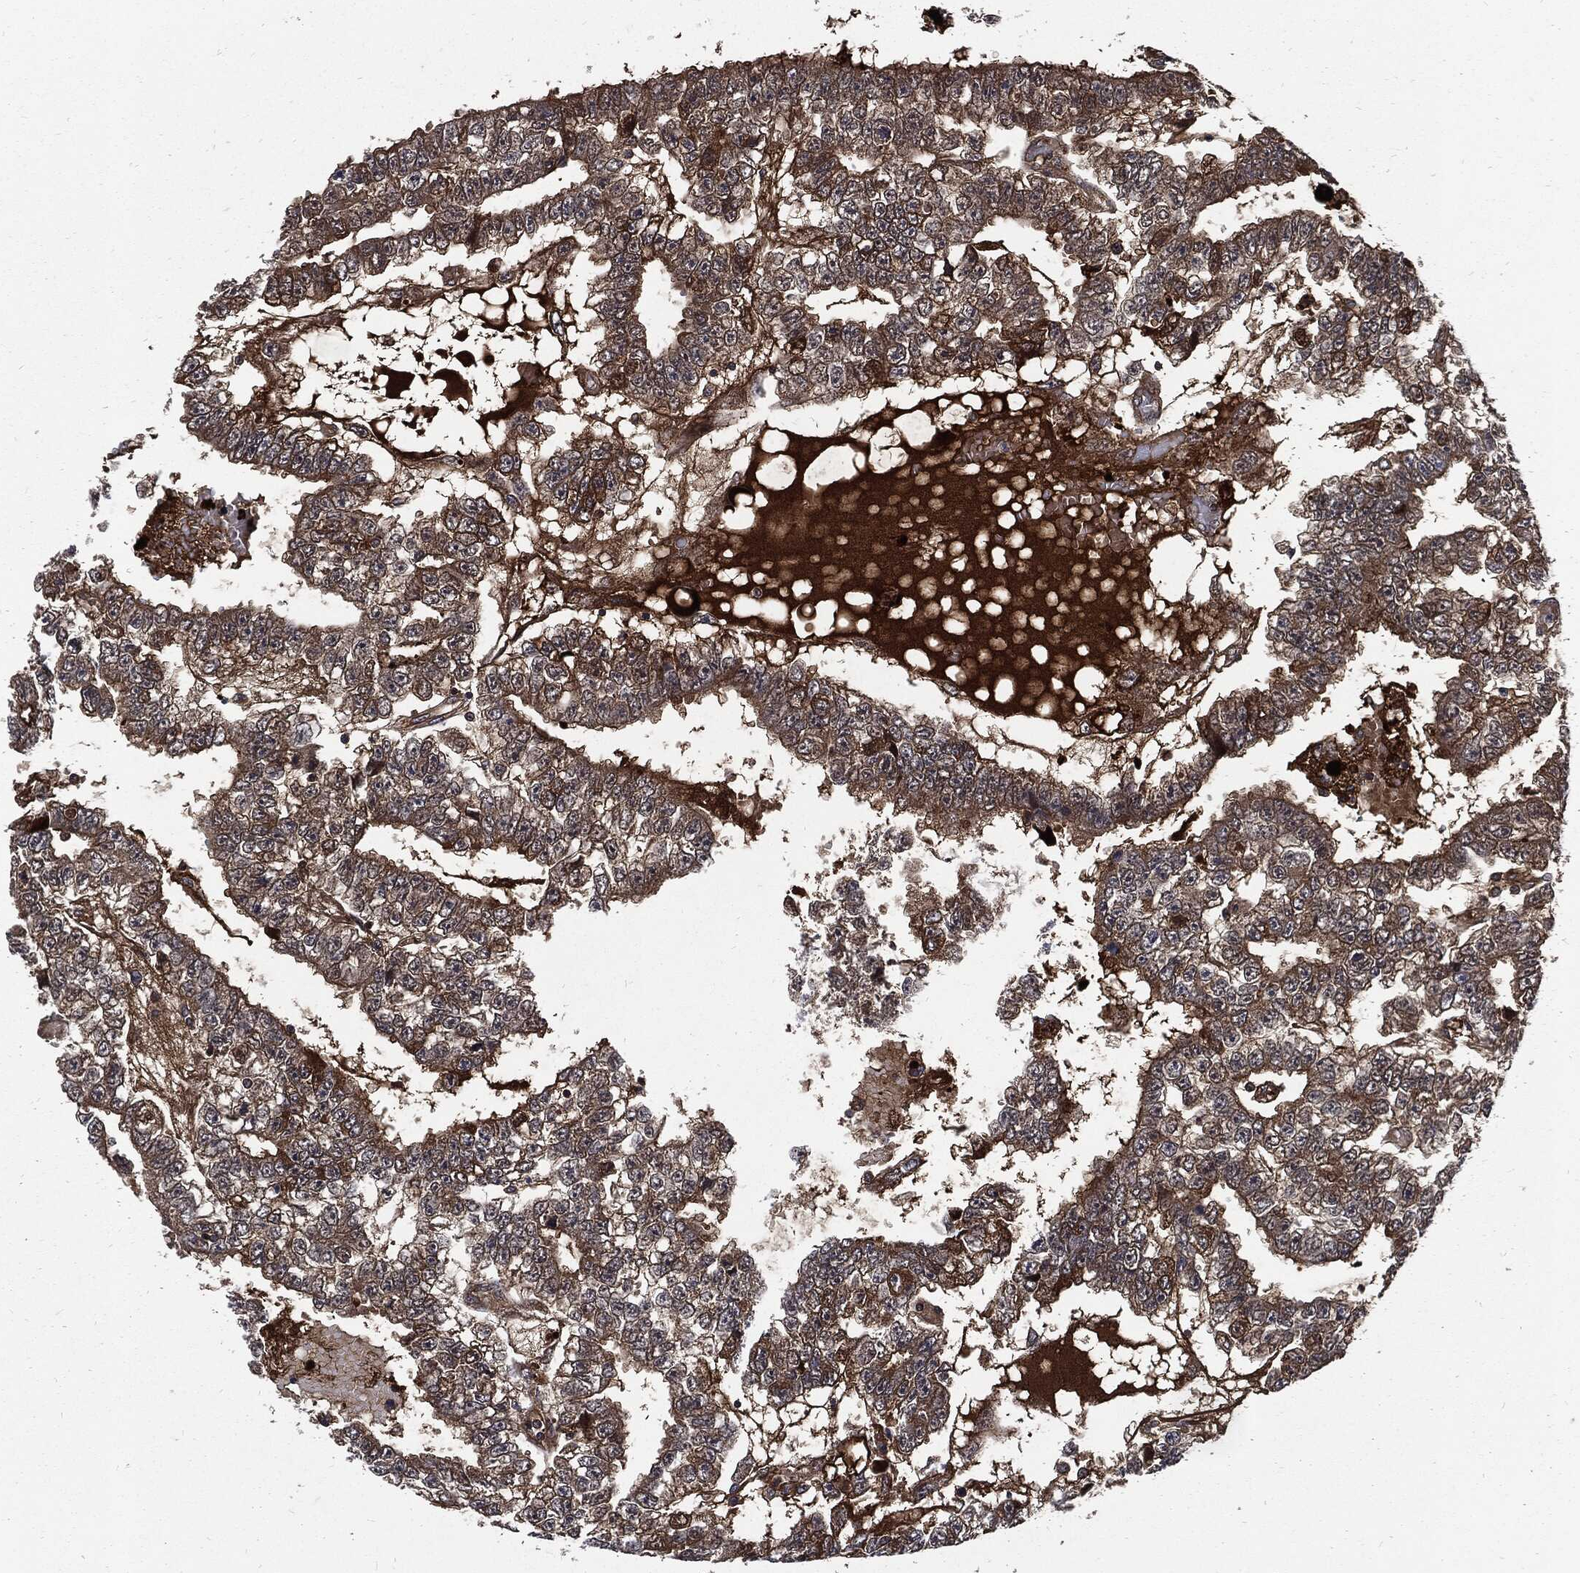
{"staining": {"intensity": "strong", "quantity": "25%-75%", "location": "cytoplasmic/membranous"}, "tissue": "testis cancer", "cell_type": "Tumor cells", "image_type": "cancer", "snomed": [{"axis": "morphology", "description": "Carcinoma, Embryonal, NOS"}, {"axis": "topography", "description": "Testis"}], "caption": "Human testis cancer stained with a protein marker displays strong staining in tumor cells.", "gene": "CLU", "patient": {"sex": "male", "age": 25}}